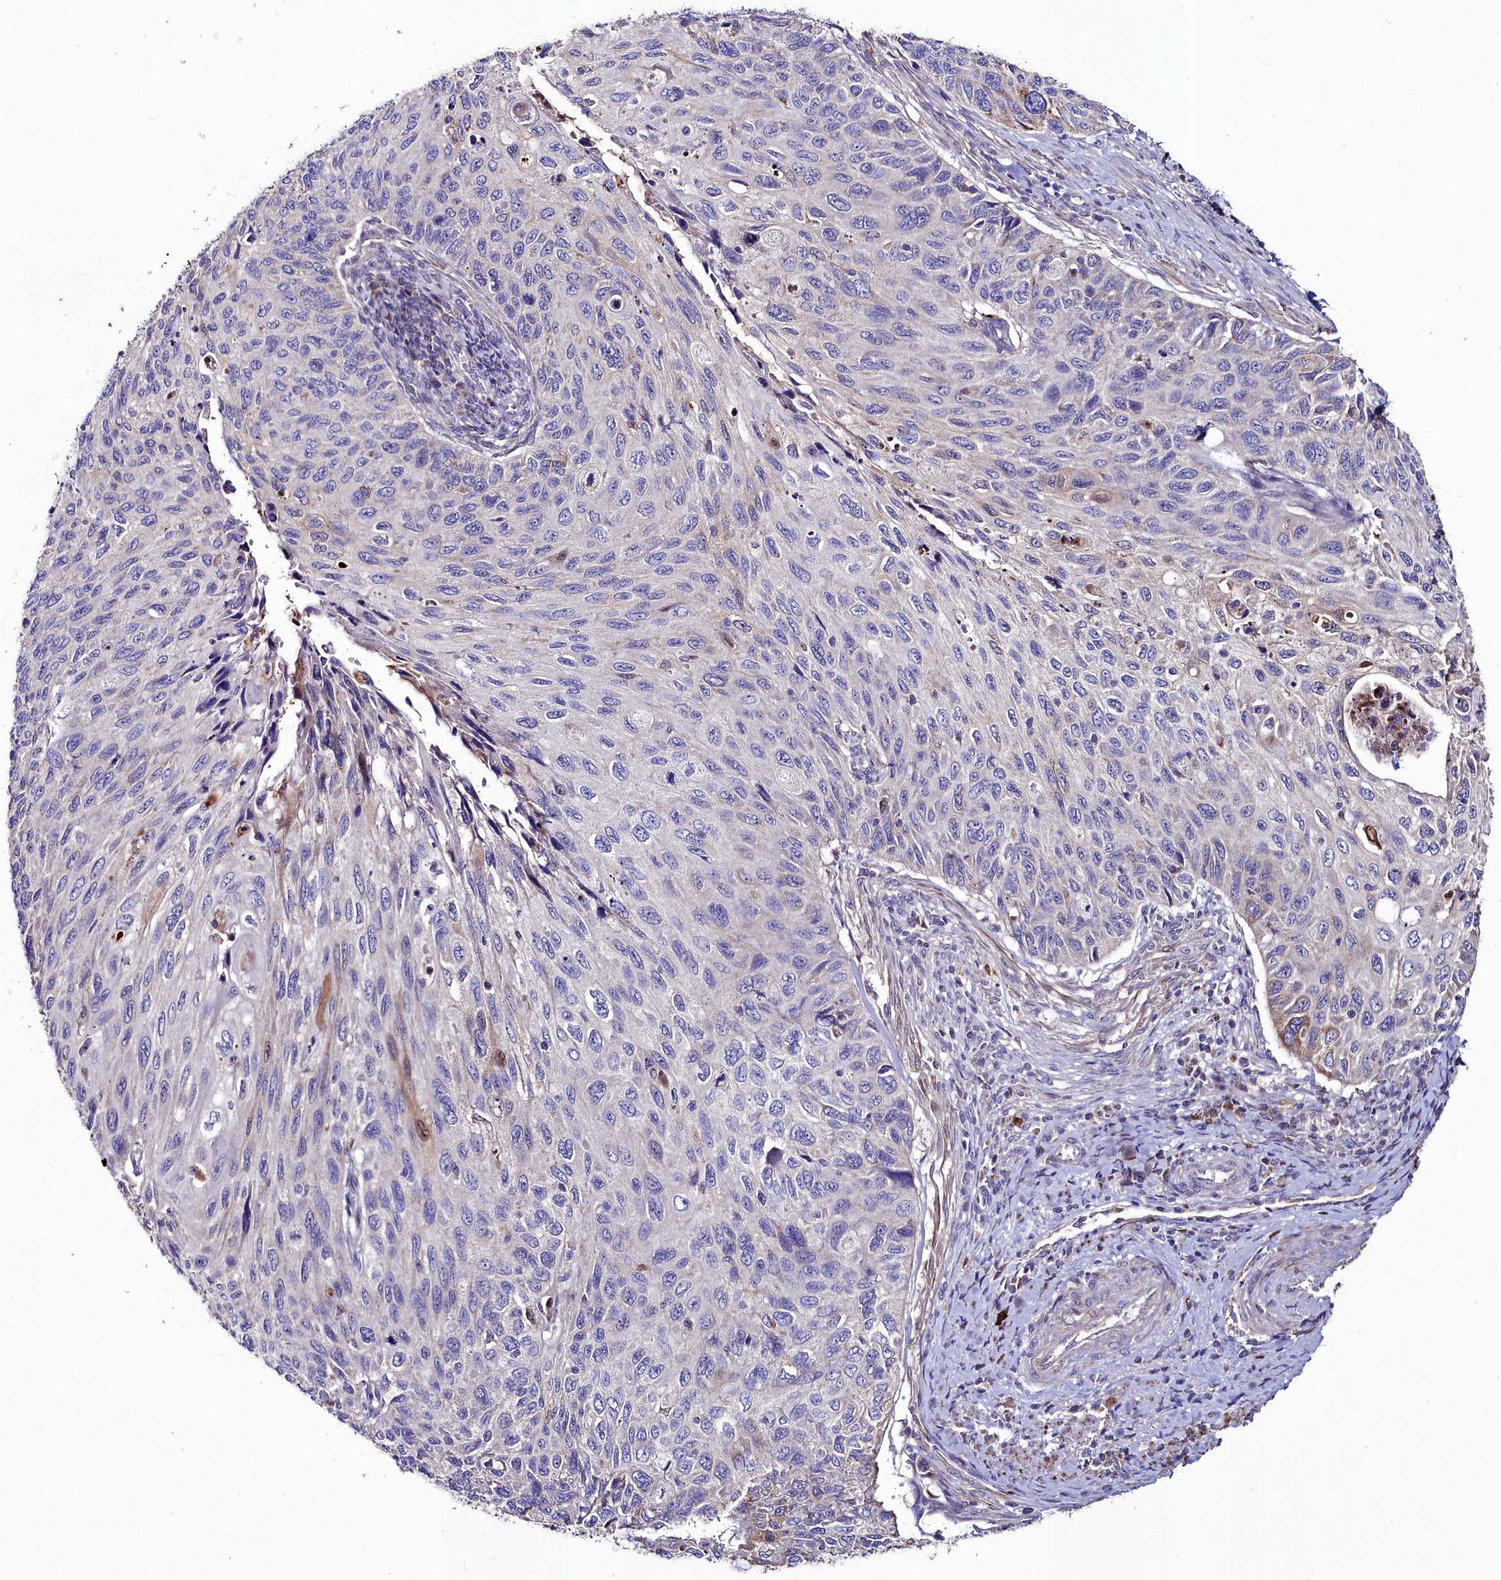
{"staining": {"intensity": "moderate", "quantity": "<25%", "location": "cytoplasmic/membranous,nuclear"}, "tissue": "cervical cancer", "cell_type": "Tumor cells", "image_type": "cancer", "snomed": [{"axis": "morphology", "description": "Squamous cell carcinoma, NOS"}, {"axis": "topography", "description": "Cervix"}], "caption": "Cervical squamous cell carcinoma tissue displays moderate cytoplasmic/membranous and nuclear expression in about <25% of tumor cells", "gene": "AMBRA1", "patient": {"sex": "female", "age": 70}}